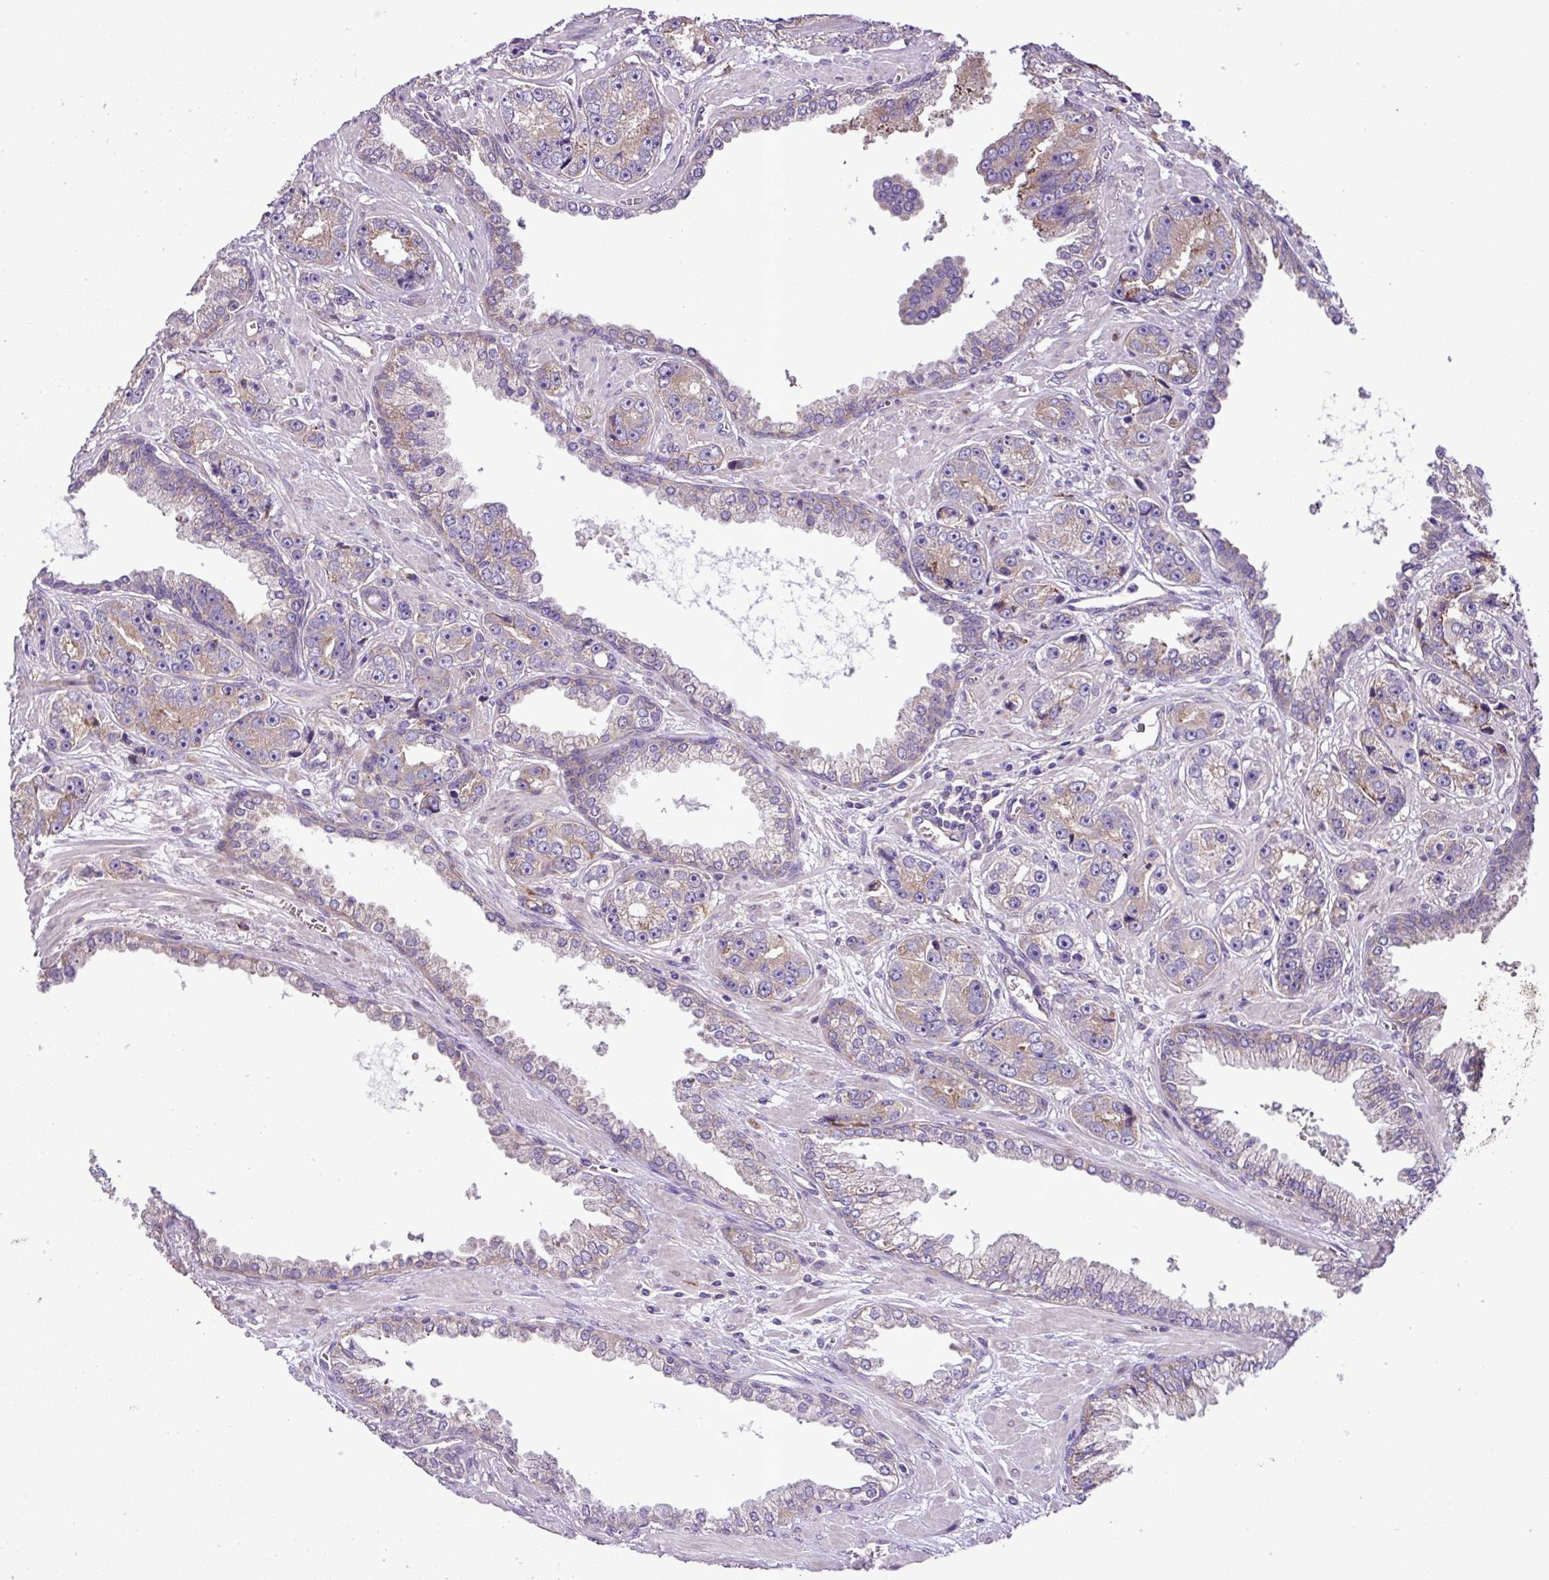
{"staining": {"intensity": "weak", "quantity": "25%-75%", "location": "cytoplasmic/membranous"}, "tissue": "prostate cancer", "cell_type": "Tumor cells", "image_type": "cancer", "snomed": [{"axis": "morphology", "description": "Adenocarcinoma, High grade"}, {"axis": "topography", "description": "Prostate"}], "caption": "Immunohistochemical staining of prostate cancer (adenocarcinoma (high-grade)) reveals low levels of weak cytoplasmic/membranous protein expression in approximately 25%-75% of tumor cells.", "gene": "RPL13", "patient": {"sex": "male", "age": 71}}